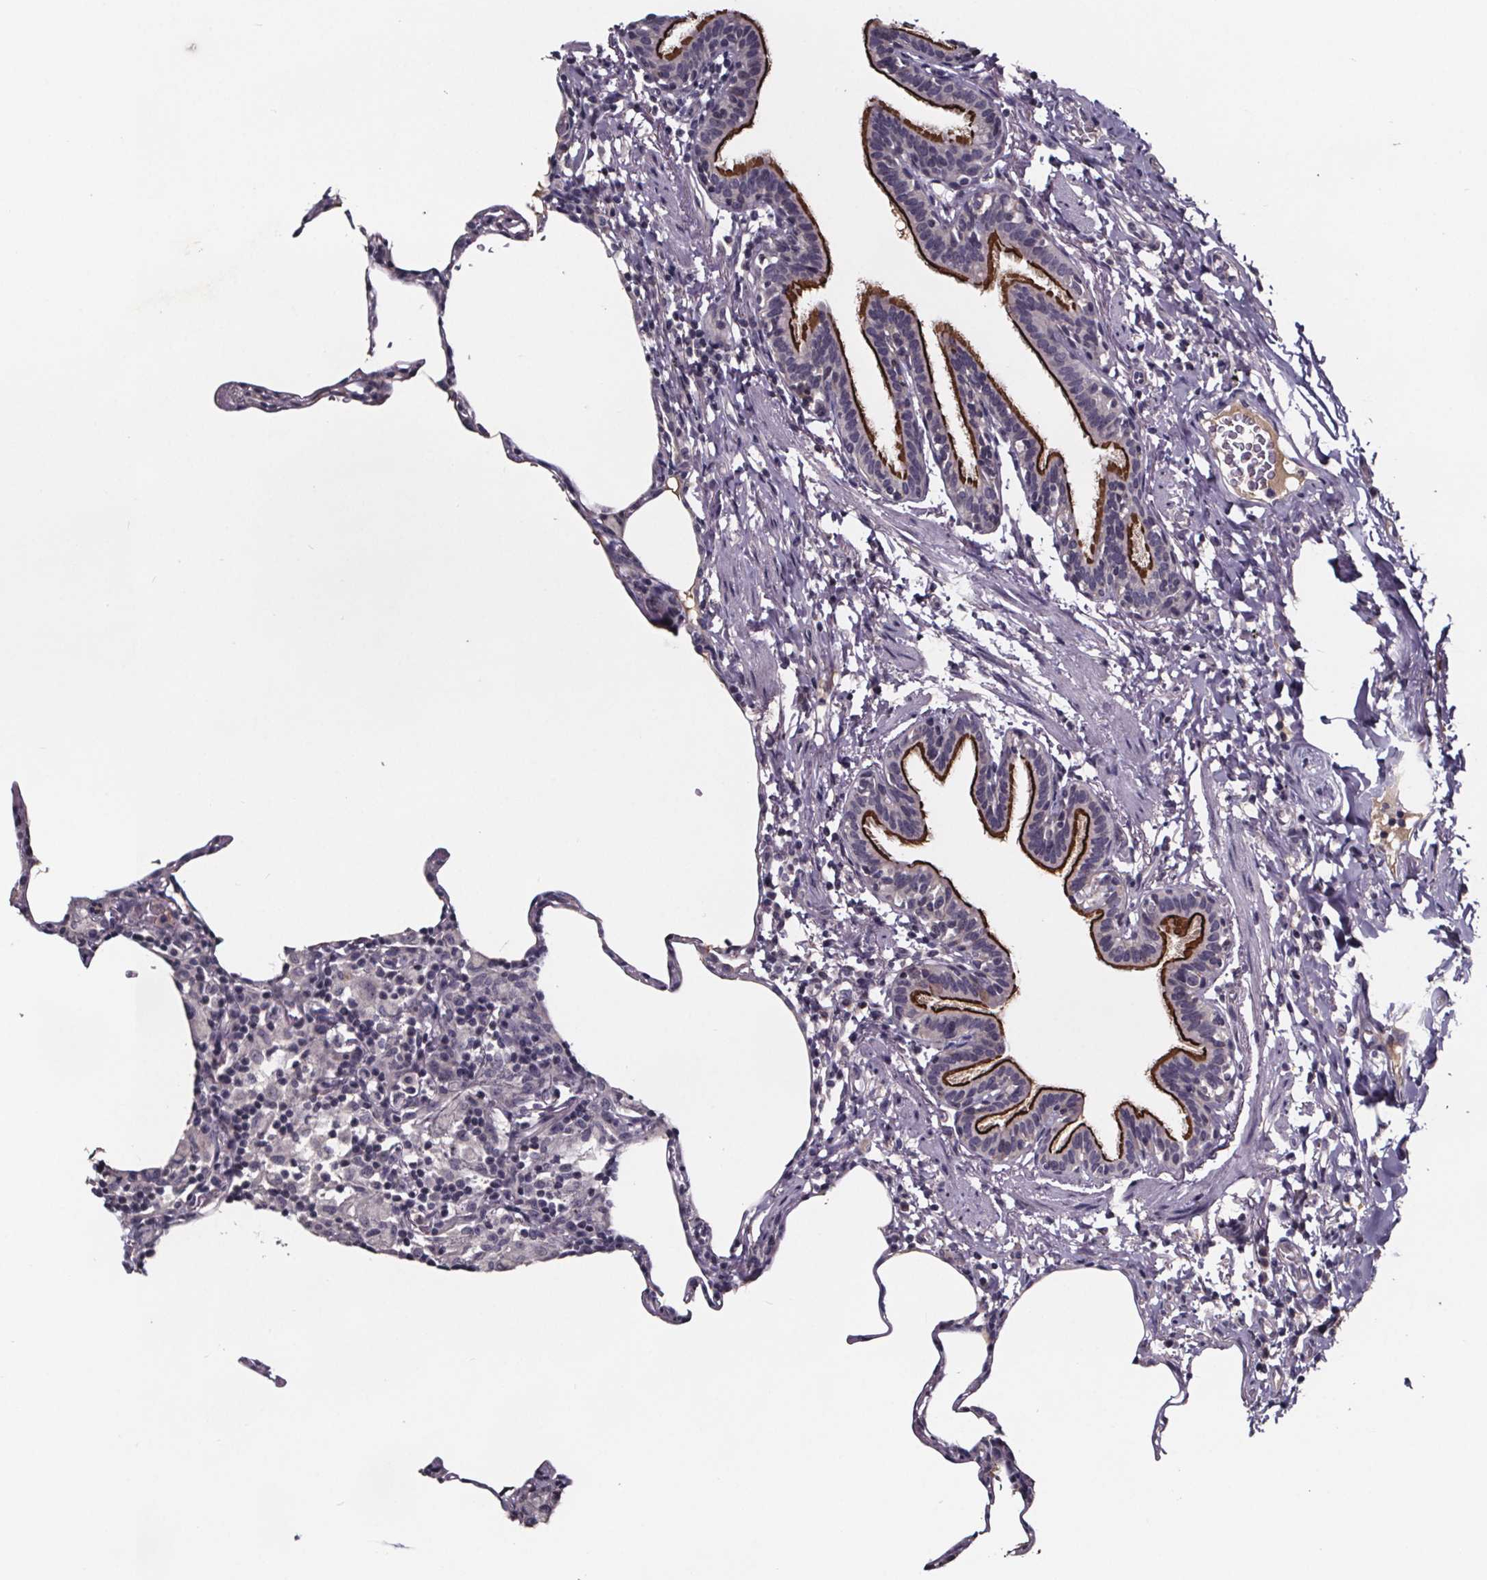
{"staining": {"intensity": "moderate", "quantity": "<25%", "location": "nuclear"}, "tissue": "lung", "cell_type": "Alveolar cells", "image_type": "normal", "snomed": [{"axis": "morphology", "description": "Normal tissue, NOS"}, {"axis": "topography", "description": "Lung"}], "caption": "Alveolar cells exhibit low levels of moderate nuclear expression in about <25% of cells in benign human lung.", "gene": "NPHP4", "patient": {"sex": "female", "age": 57}}